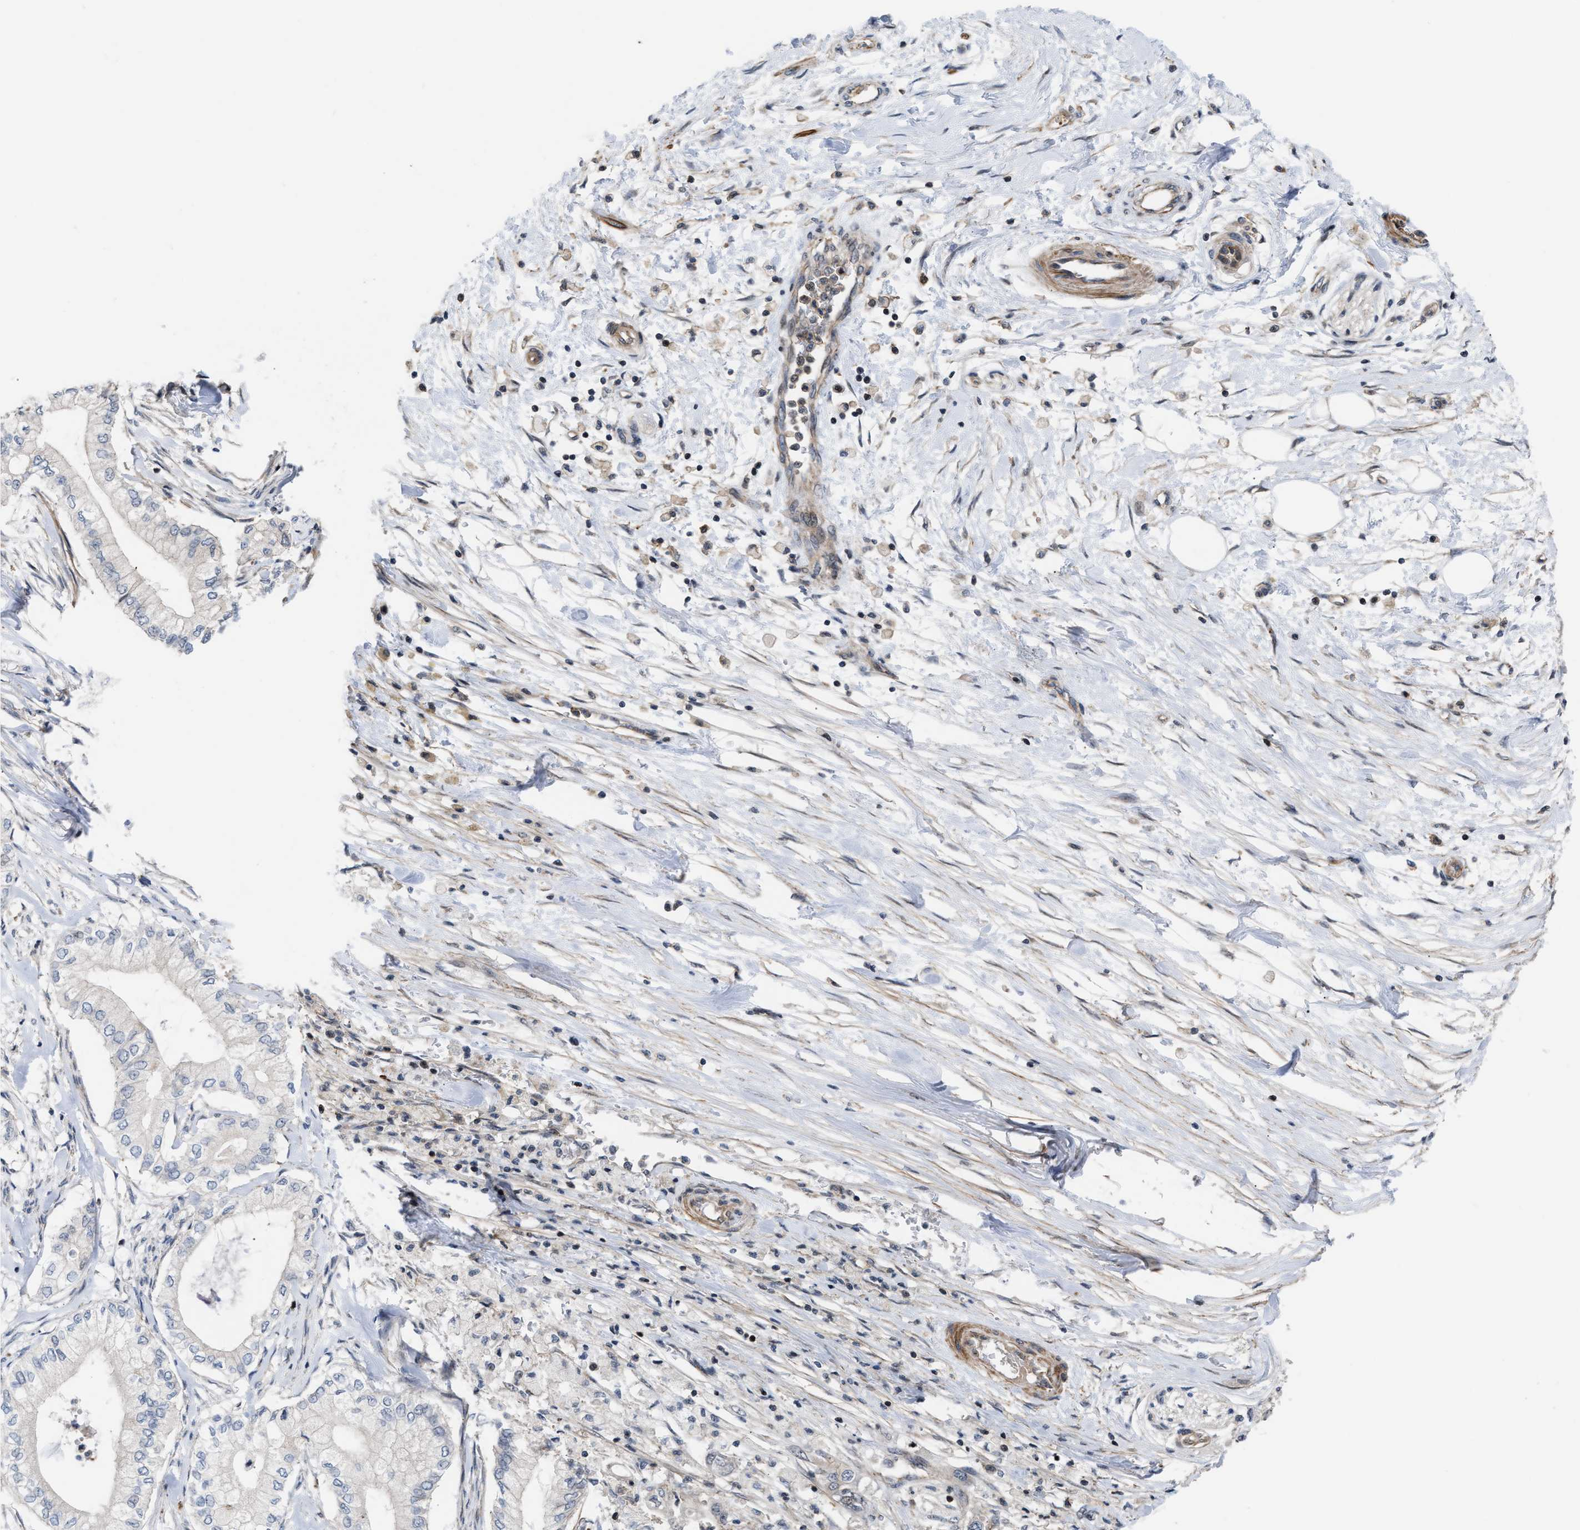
{"staining": {"intensity": "negative", "quantity": "none", "location": "none"}, "tissue": "pancreatic cancer", "cell_type": "Tumor cells", "image_type": "cancer", "snomed": [{"axis": "morphology", "description": "Adenocarcinoma, NOS"}, {"axis": "topography", "description": "Pancreas"}], "caption": "This is an immunohistochemistry image of human pancreatic cancer (adenocarcinoma). There is no positivity in tumor cells.", "gene": "STAU2", "patient": {"sex": "male", "age": 70}}